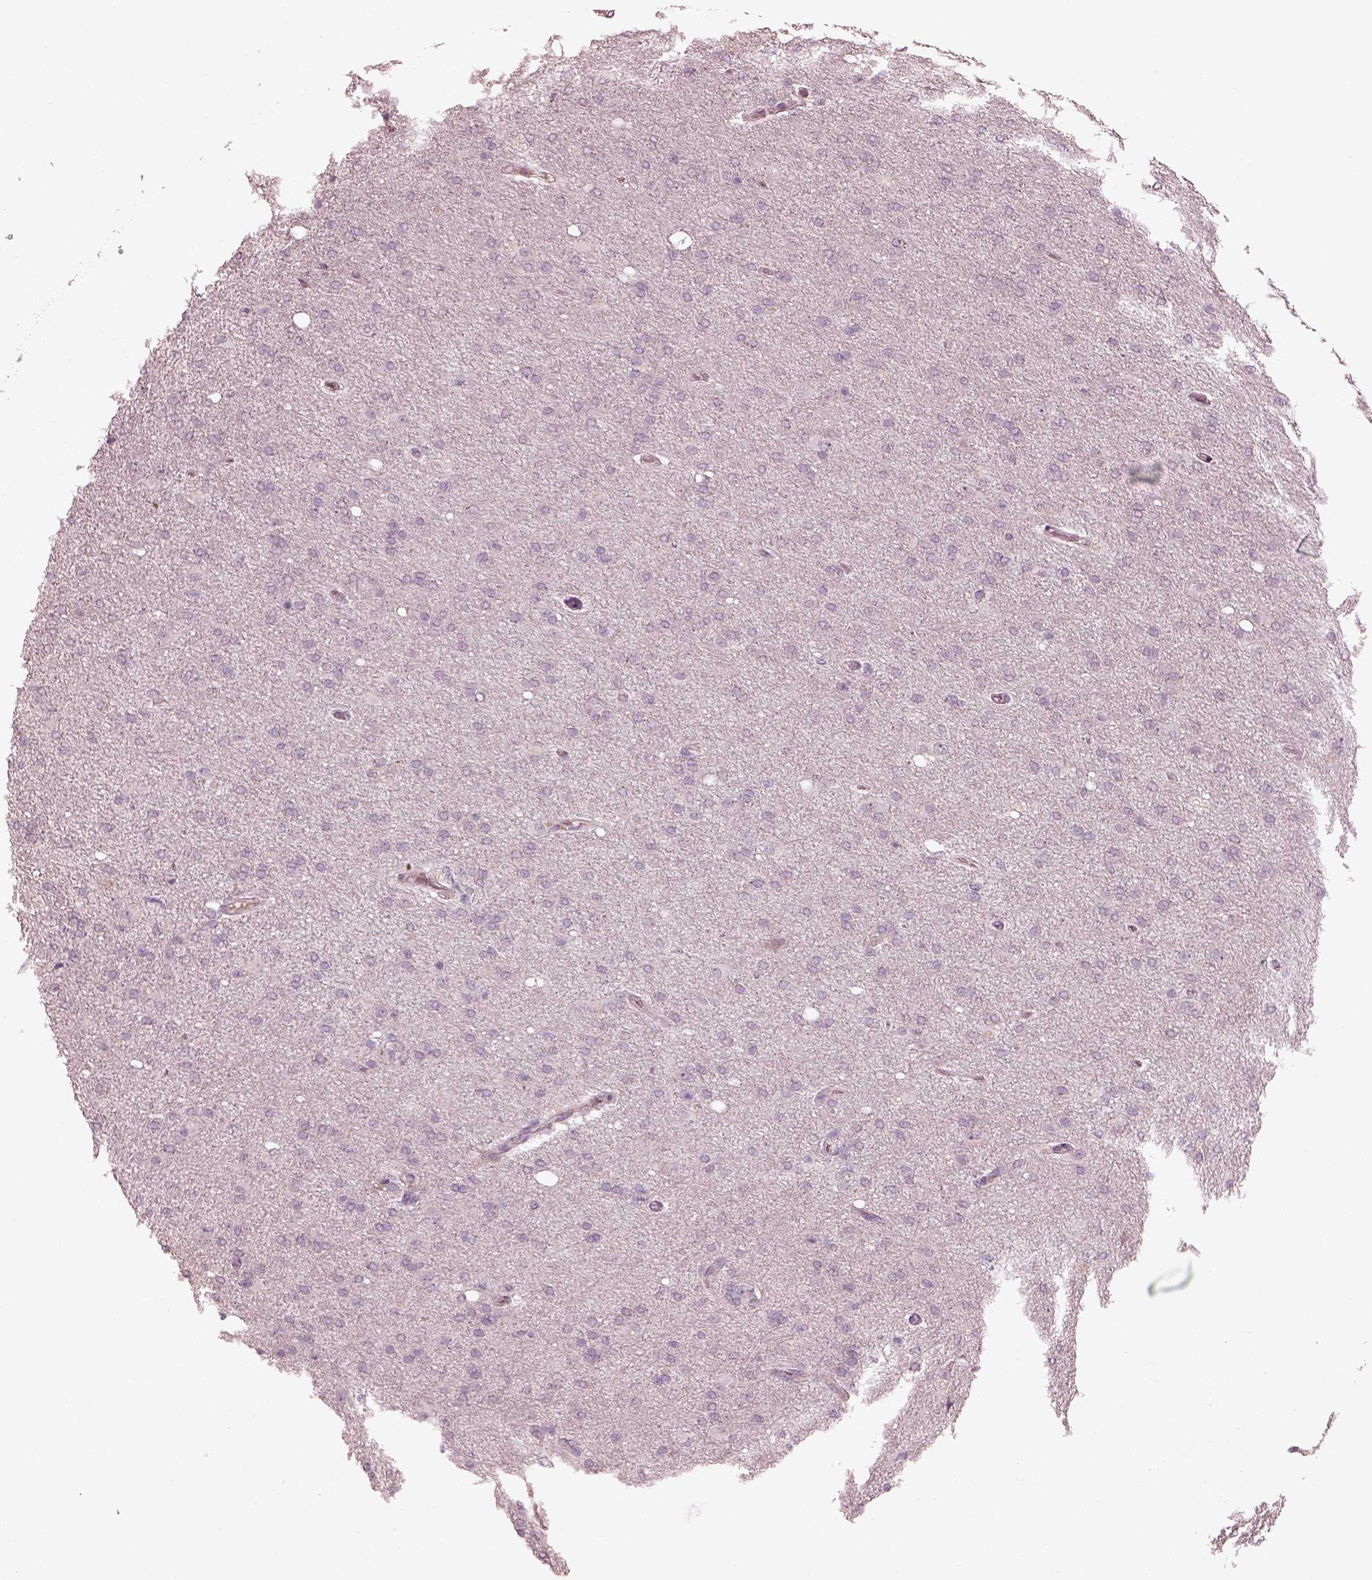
{"staining": {"intensity": "negative", "quantity": "none", "location": "none"}, "tissue": "glioma", "cell_type": "Tumor cells", "image_type": "cancer", "snomed": [{"axis": "morphology", "description": "Glioma, malignant, High grade"}, {"axis": "topography", "description": "Cerebral cortex"}], "caption": "Immunohistochemistry histopathology image of human glioma stained for a protein (brown), which exhibits no expression in tumor cells.", "gene": "OPTC", "patient": {"sex": "male", "age": 70}}